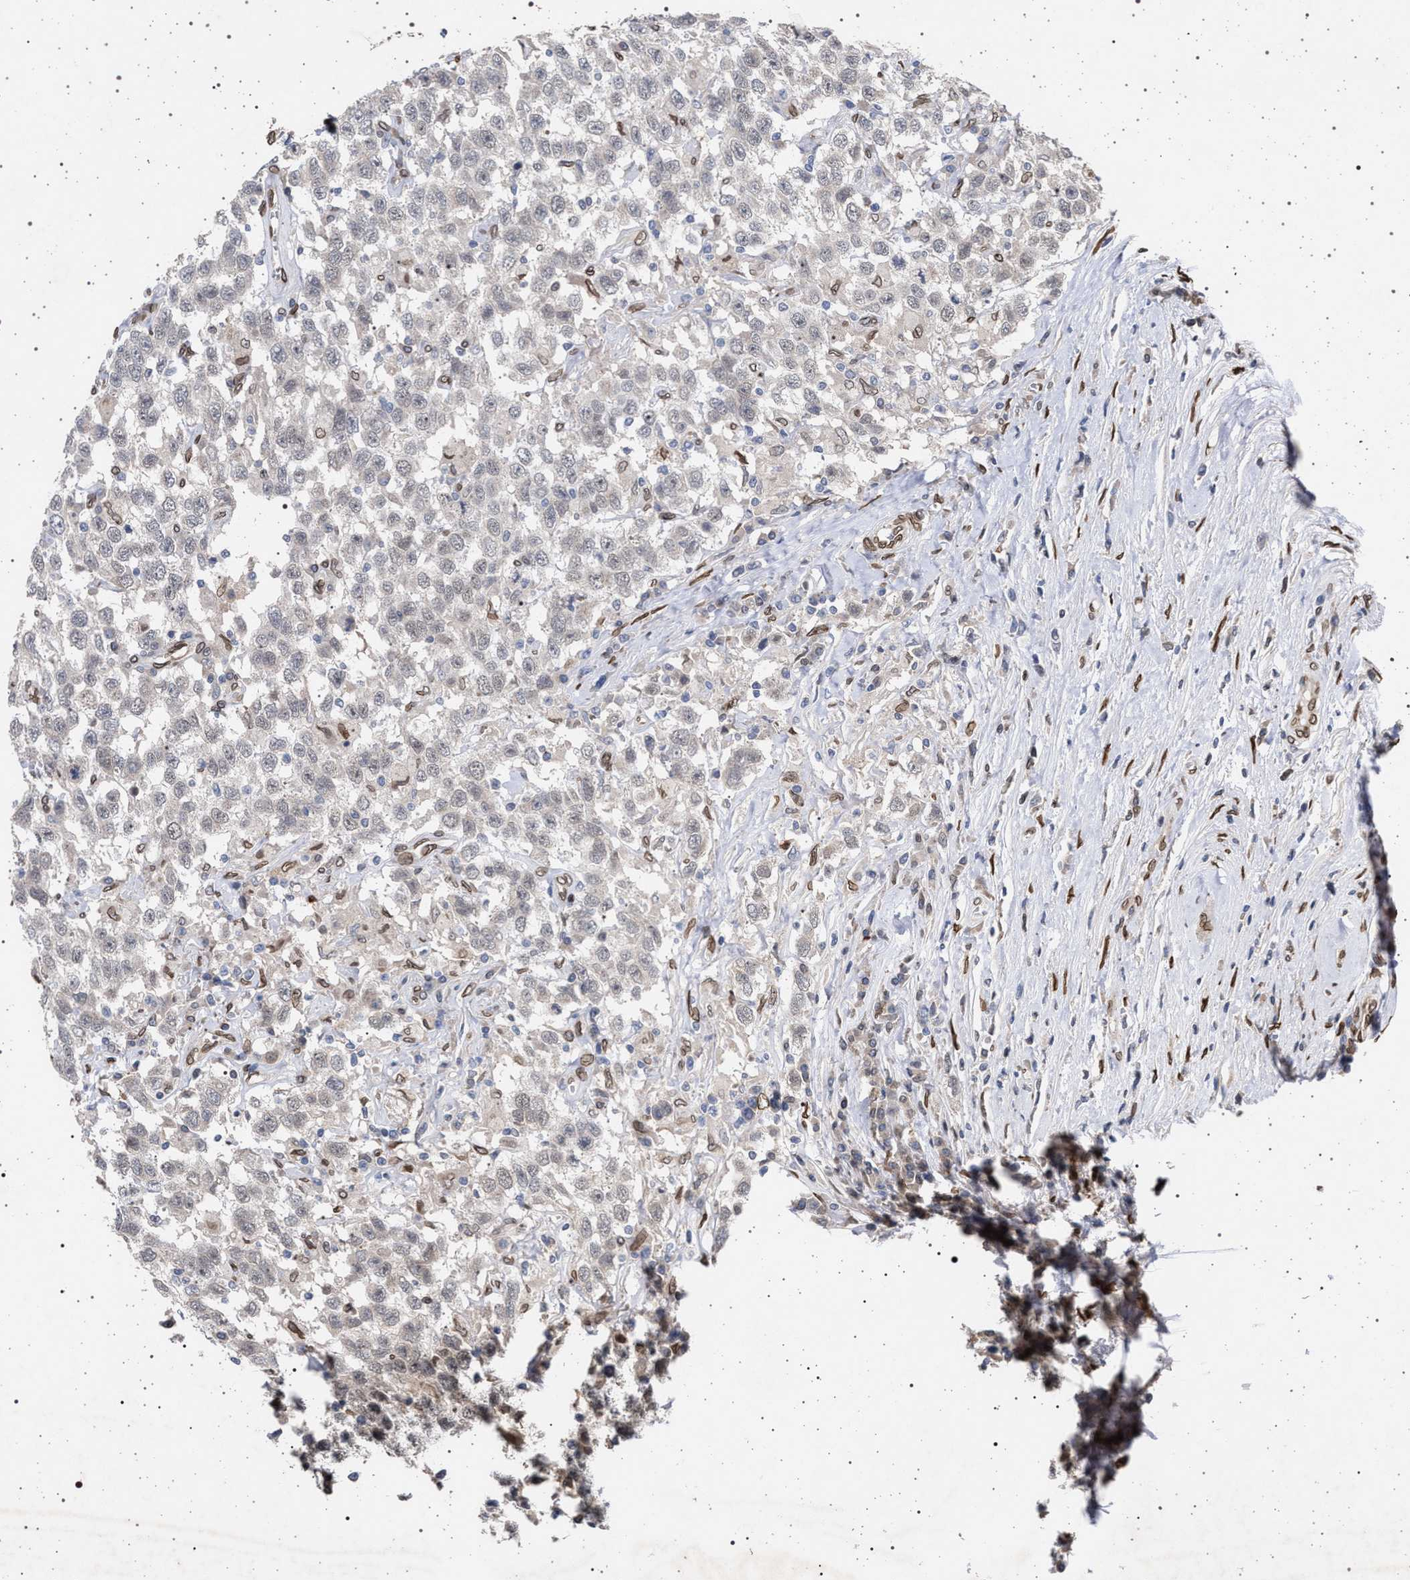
{"staining": {"intensity": "negative", "quantity": "none", "location": "none"}, "tissue": "testis cancer", "cell_type": "Tumor cells", "image_type": "cancer", "snomed": [{"axis": "morphology", "description": "Seminoma, NOS"}, {"axis": "topography", "description": "Testis"}], "caption": "A high-resolution image shows IHC staining of testis seminoma, which reveals no significant positivity in tumor cells. (DAB (3,3'-diaminobenzidine) immunohistochemistry (IHC), high magnification).", "gene": "ING2", "patient": {"sex": "male", "age": 41}}